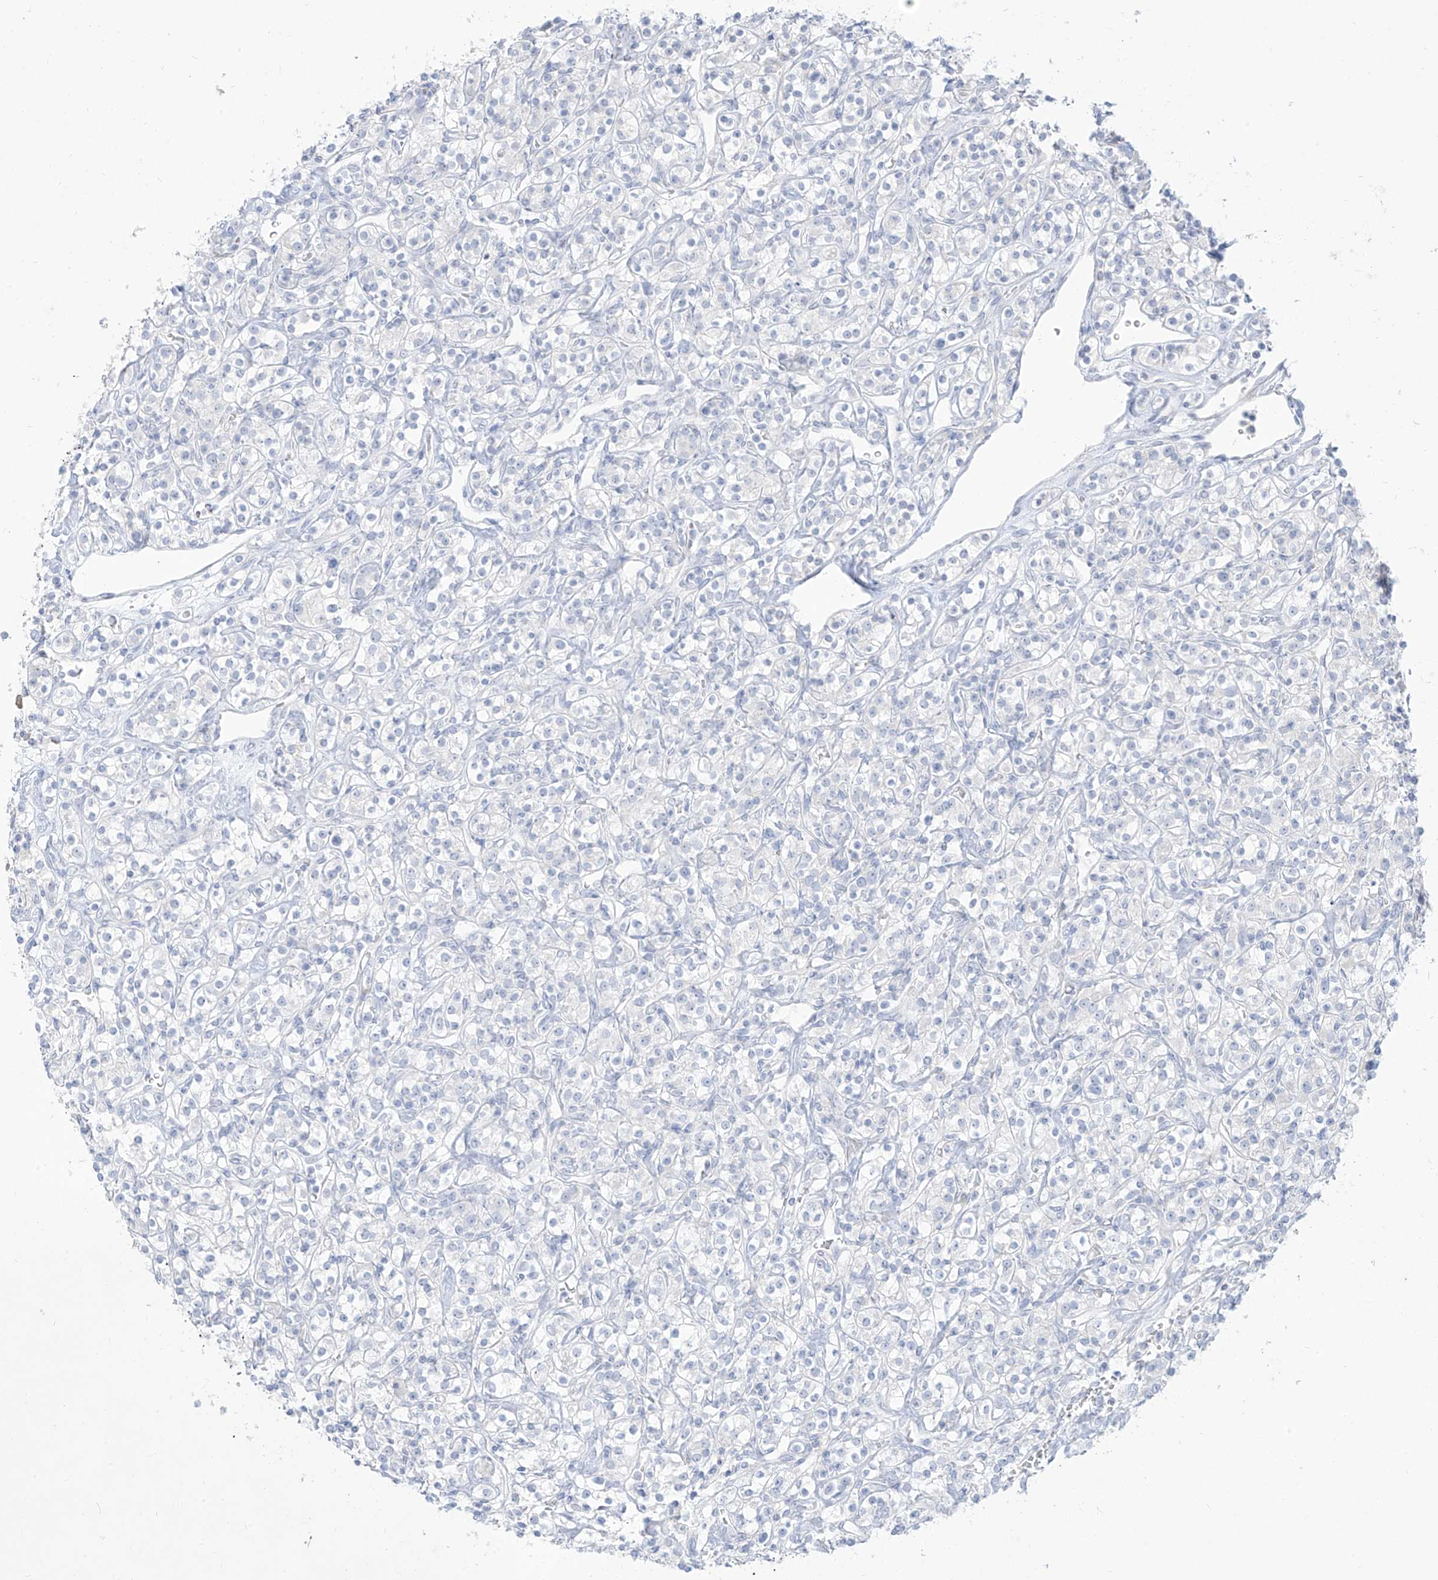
{"staining": {"intensity": "negative", "quantity": "none", "location": "none"}, "tissue": "renal cancer", "cell_type": "Tumor cells", "image_type": "cancer", "snomed": [{"axis": "morphology", "description": "Adenocarcinoma, NOS"}, {"axis": "topography", "description": "Kidney"}], "caption": "Renal adenocarcinoma stained for a protein using IHC shows no staining tumor cells.", "gene": "TGM4", "patient": {"sex": "male", "age": 77}}